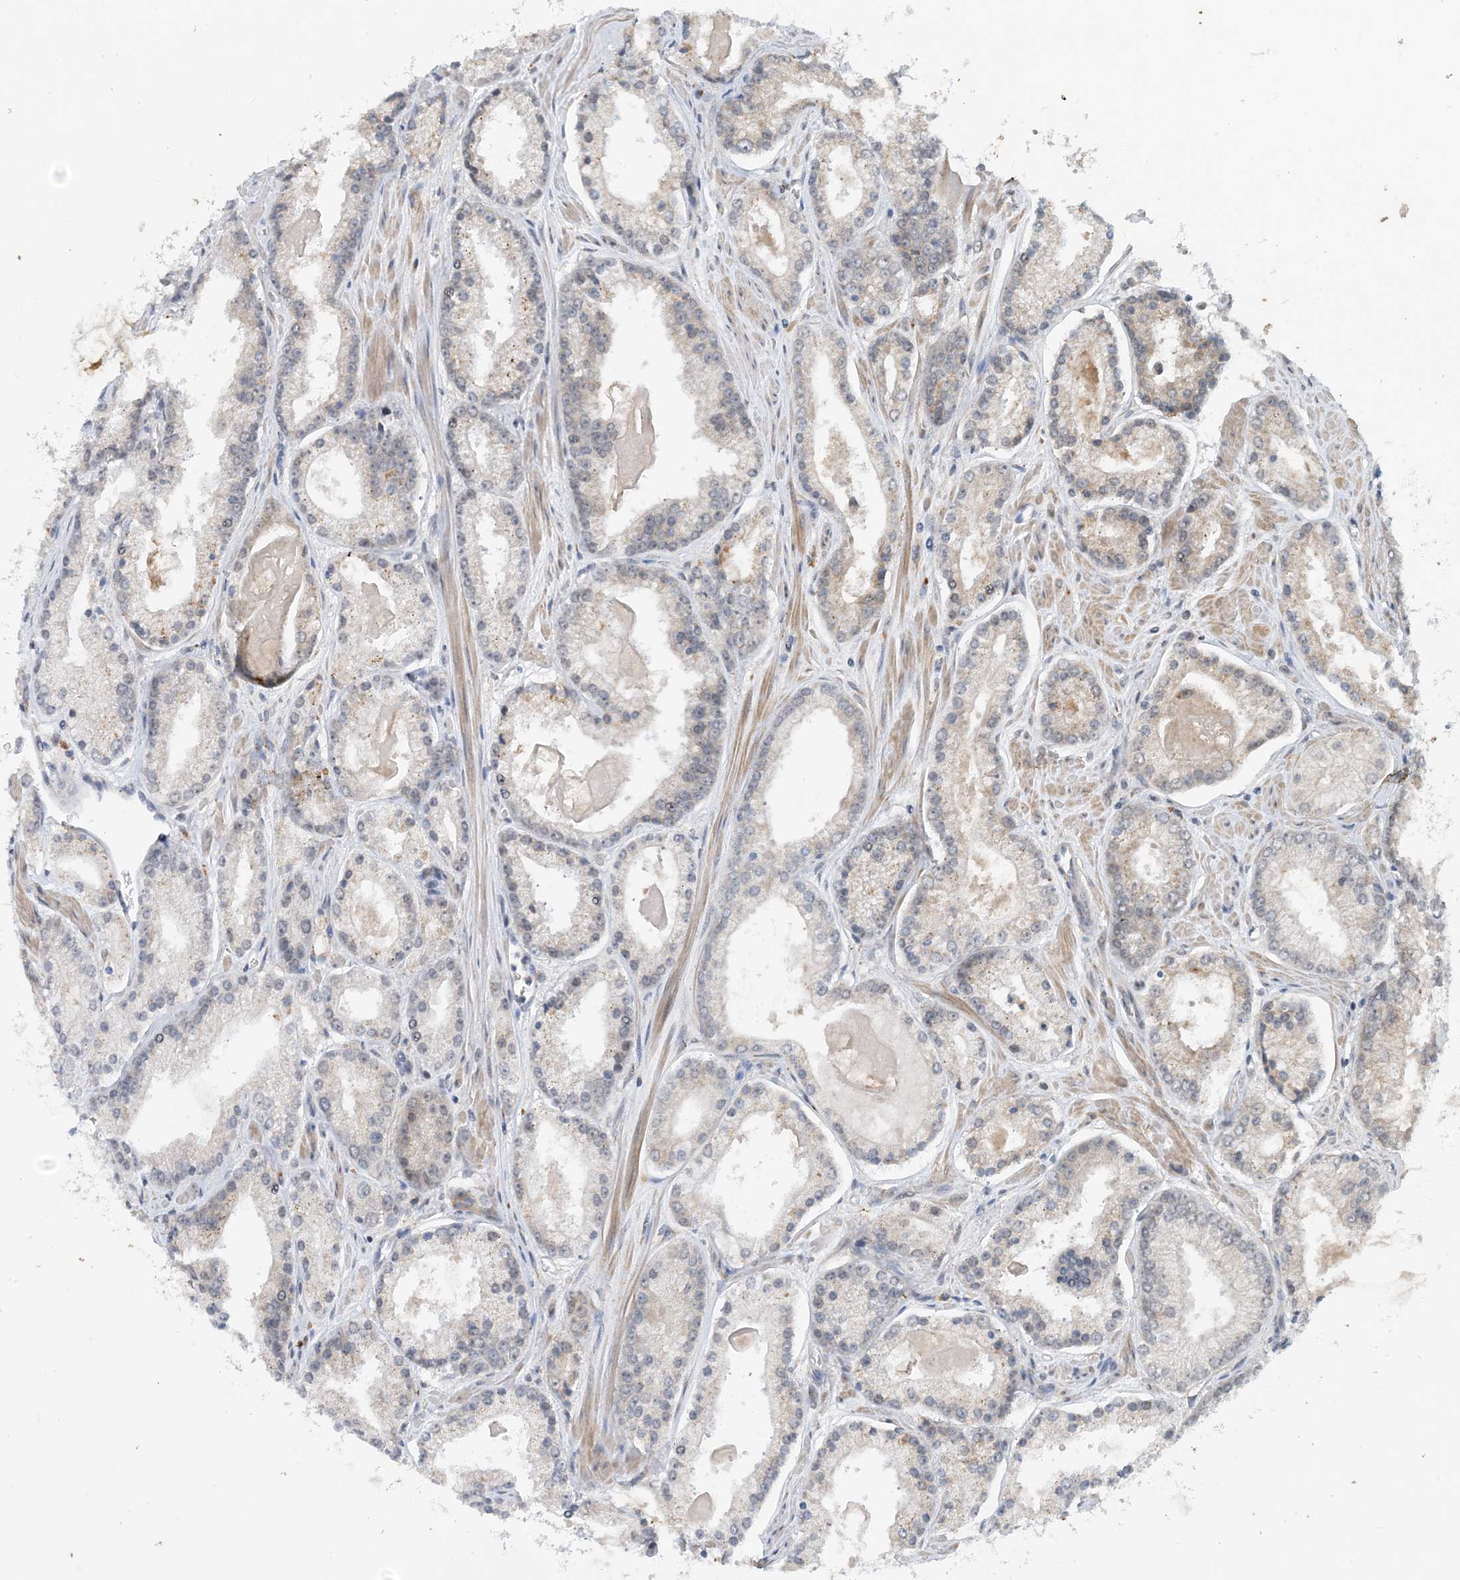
{"staining": {"intensity": "negative", "quantity": "none", "location": "none"}, "tissue": "prostate cancer", "cell_type": "Tumor cells", "image_type": "cancer", "snomed": [{"axis": "morphology", "description": "Adenocarcinoma, Low grade"}, {"axis": "topography", "description": "Prostate"}], "caption": "There is no significant positivity in tumor cells of prostate cancer.", "gene": "PHOSPHO2", "patient": {"sex": "male", "age": 54}}